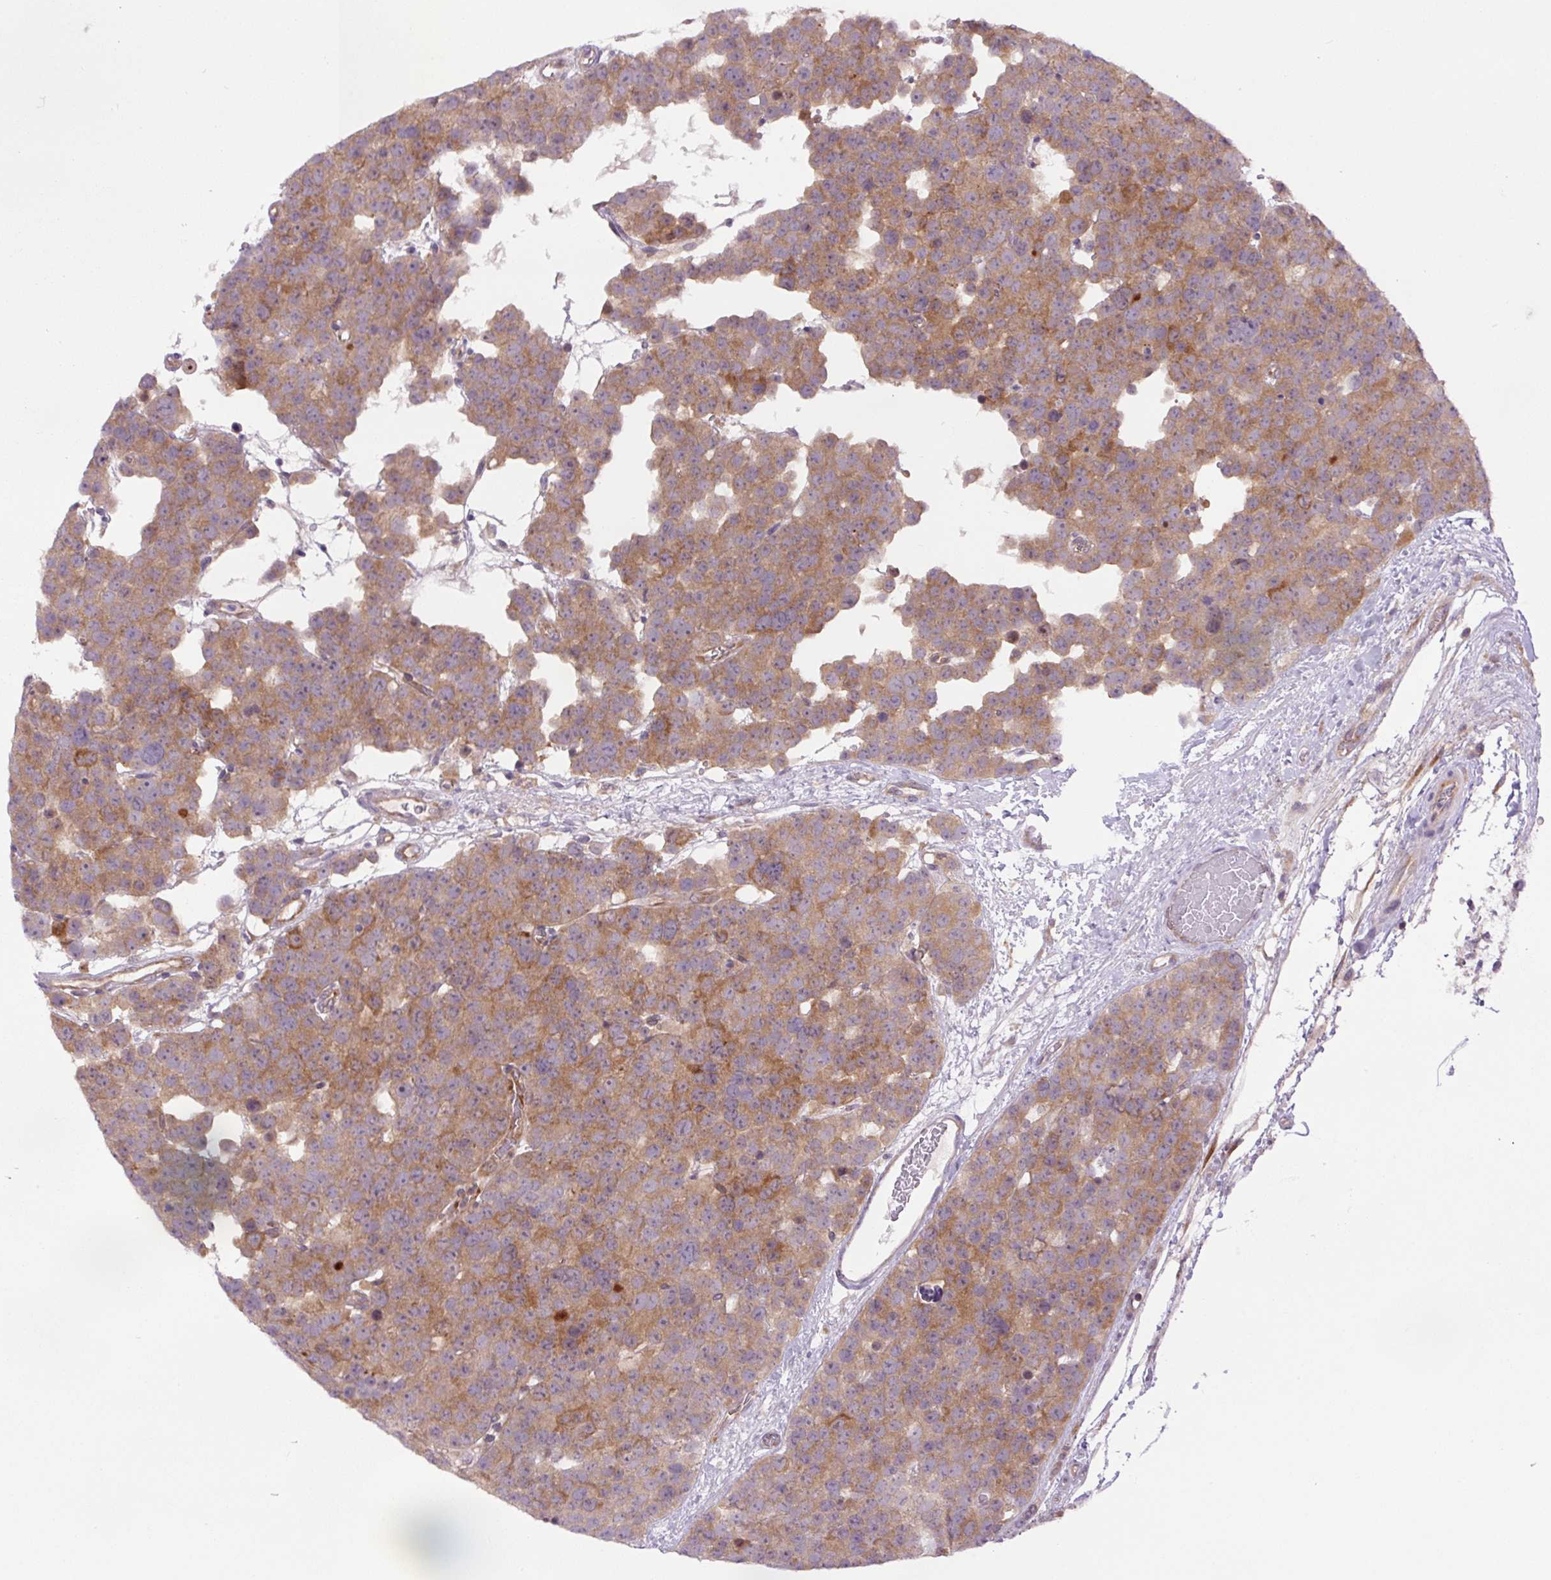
{"staining": {"intensity": "moderate", "quantity": ">75%", "location": "cytoplasmic/membranous"}, "tissue": "testis cancer", "cell_type": "Tumor cells", "image_type": "cancer", "snomed": [{"axis": "morphology", "description": "Seminoma, NOS"}, {"axis": "topography", "description": "Testis"}], "caption": "About >75% of tumor cells in testis cancer (seminoma) reveal moderate cytoplasmic/membranous protein staining as visualized by brown immunohistochemical staining.", "gene": "MINK1", "patient": {"sex": "male", "age": 71}}